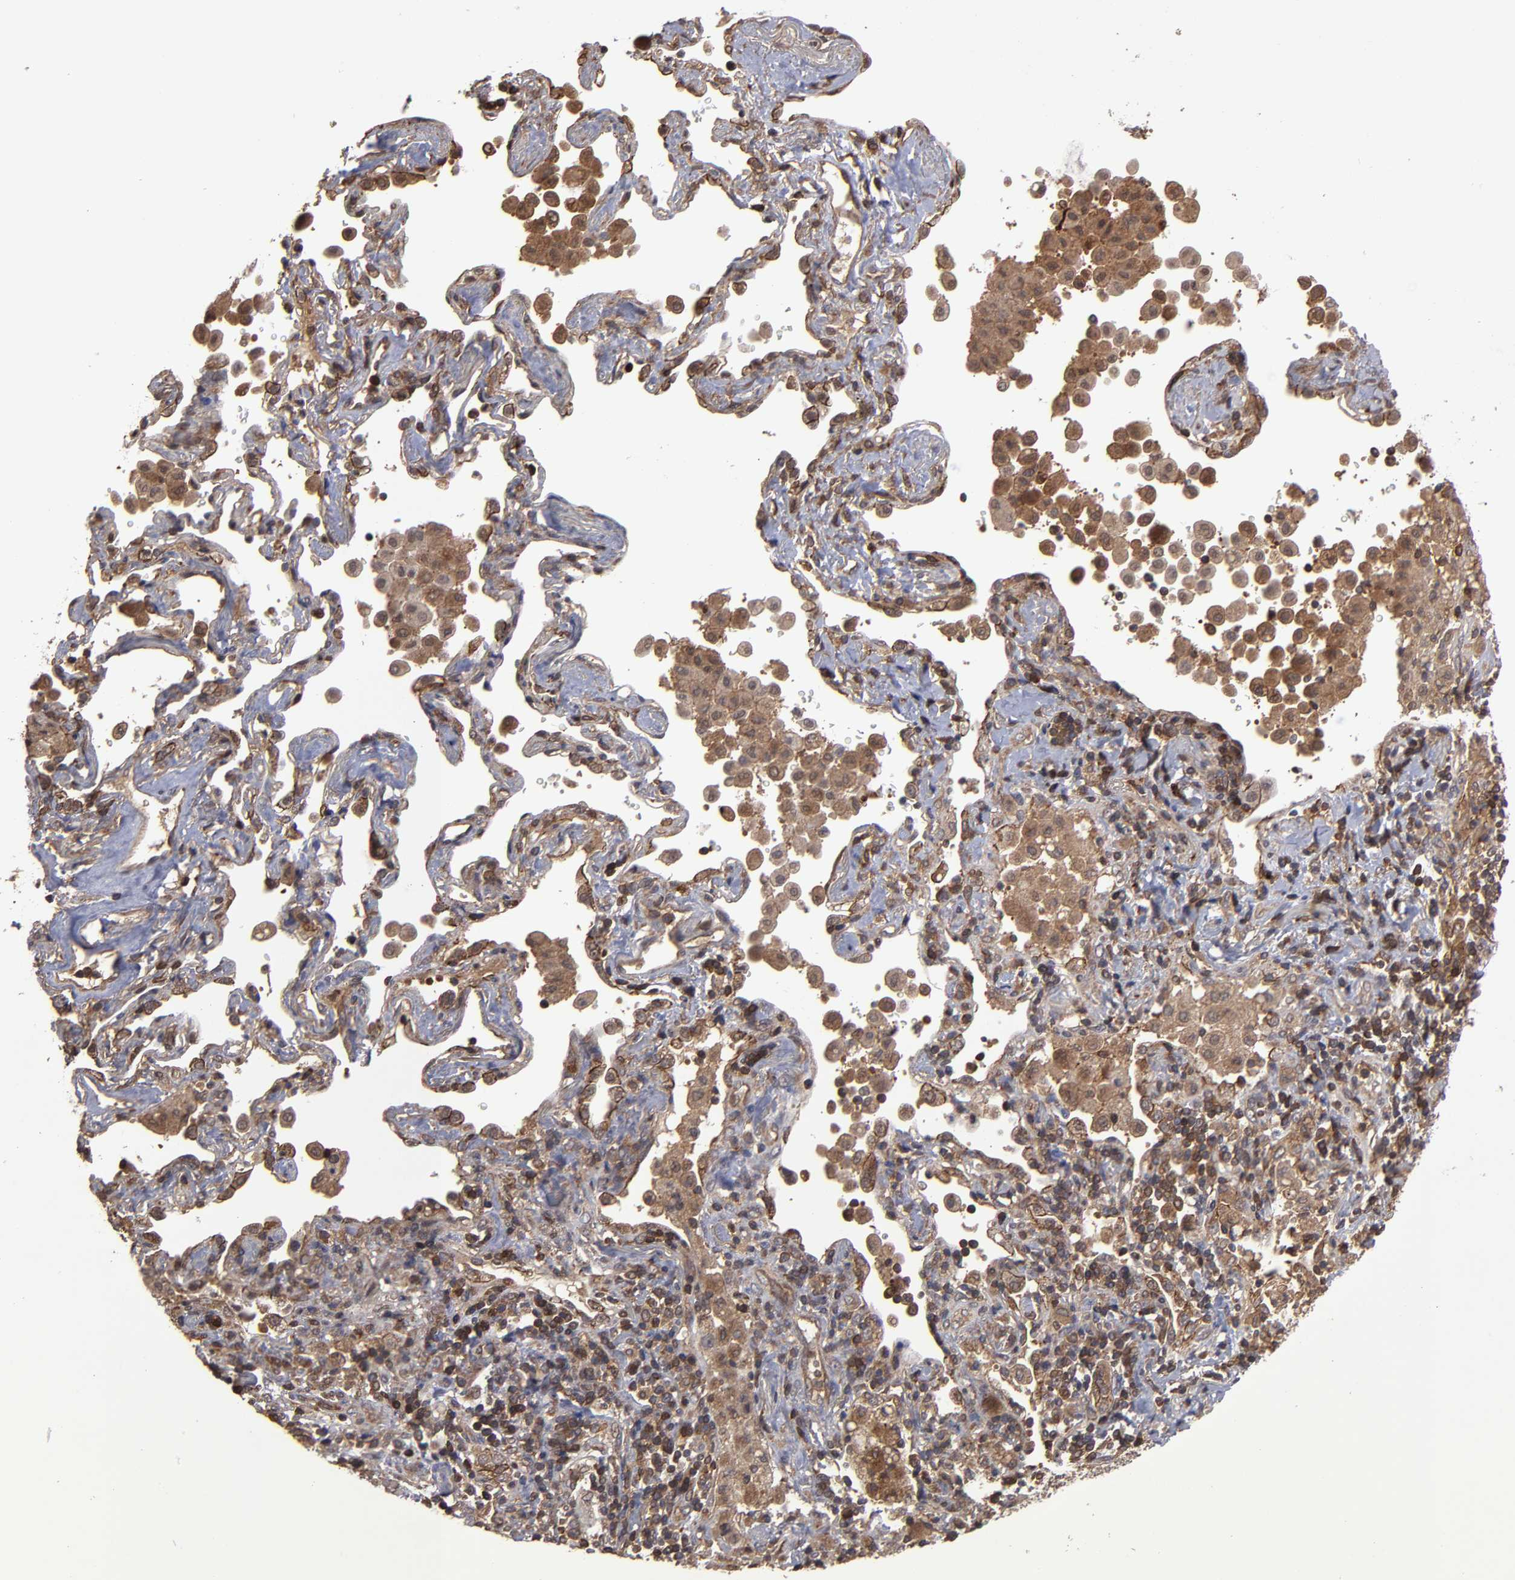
{"staining": {"intensity": "moderate", "quantity": ">75%", "location": "cytoplasmic/membranous"}, "tissue": "lung cancer", "cell_type": "Tumor cells", "image_type": "cancer", "snomed": [{"axis": "morphology", "description": "Squamous cell carcinoma, NOS"}, {"axis": "topography", "description": "Lung"}], "caption": "This is an image of immunohistochemistry staining of lung squamous cell carcinoma, which shows moderate staining in the cytoplasmic/membranous of tumor cells.", "gene": "RPS6KA6", "patient": {"sex": "female", "age": 67}}